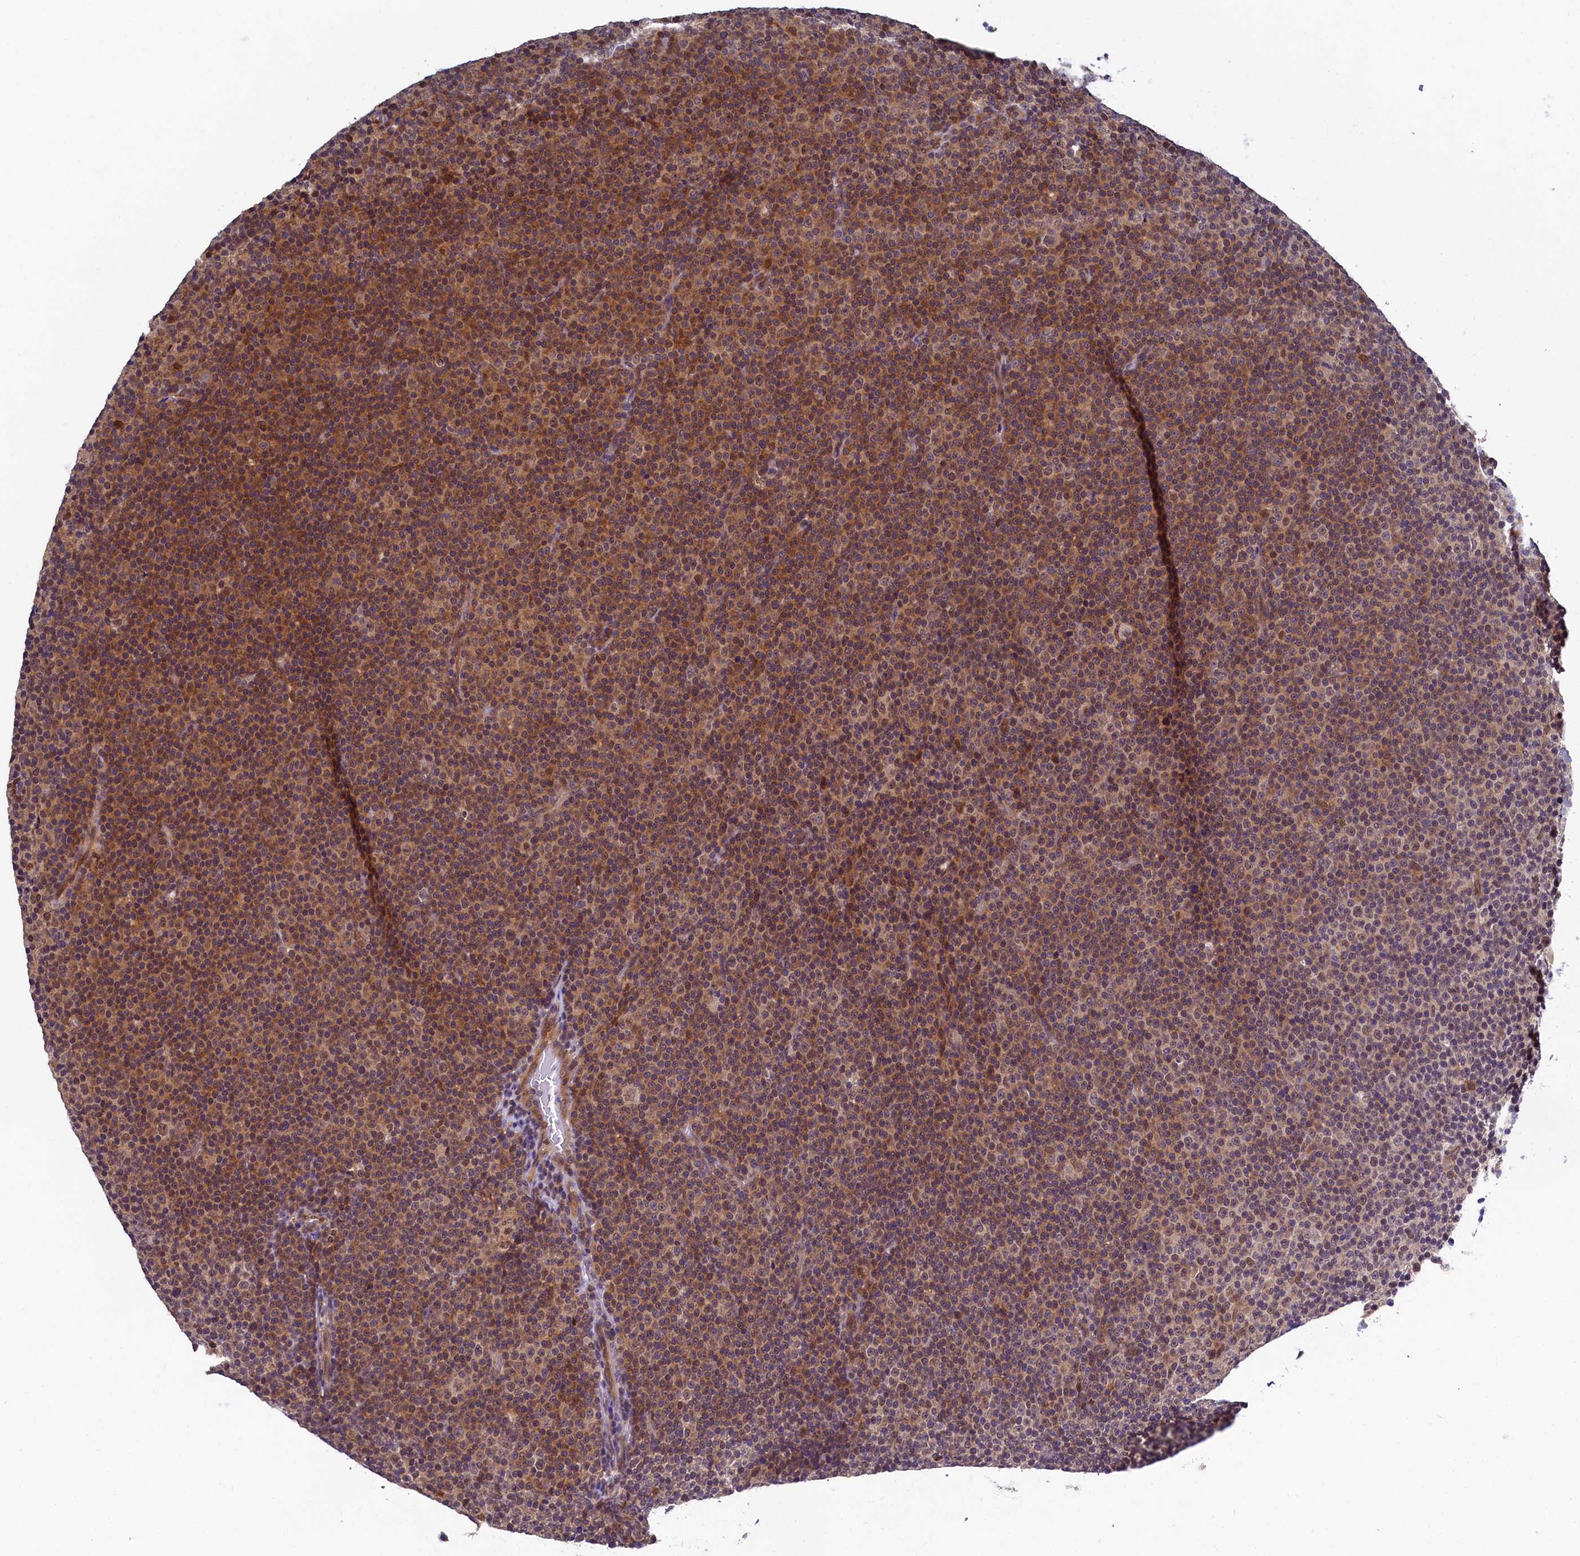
{"staining": {"intensity": "weak", "quantity": ">75%", "location": "cytoplasmic/membranous,nuclear"}, "tissue": "lymphoma", "cell_type": "Tumor cells", "image_type": "cancer", "snomed": [{"axis": "morphology", "description": "Malignant lymphoma, non-Hodgkin's type, Low grade"}, {"axis": "topography", "description": "Lymph node"}], "caption": "This is a micrograph of immunohistochemistry (IHC) staining of lymphoma, which shows weak positivity in the cytoplasmic/membranous and nuclear of tumor cells.", "gene": "SLC16A14", "patient": {"sex": "female", "age": 67}}